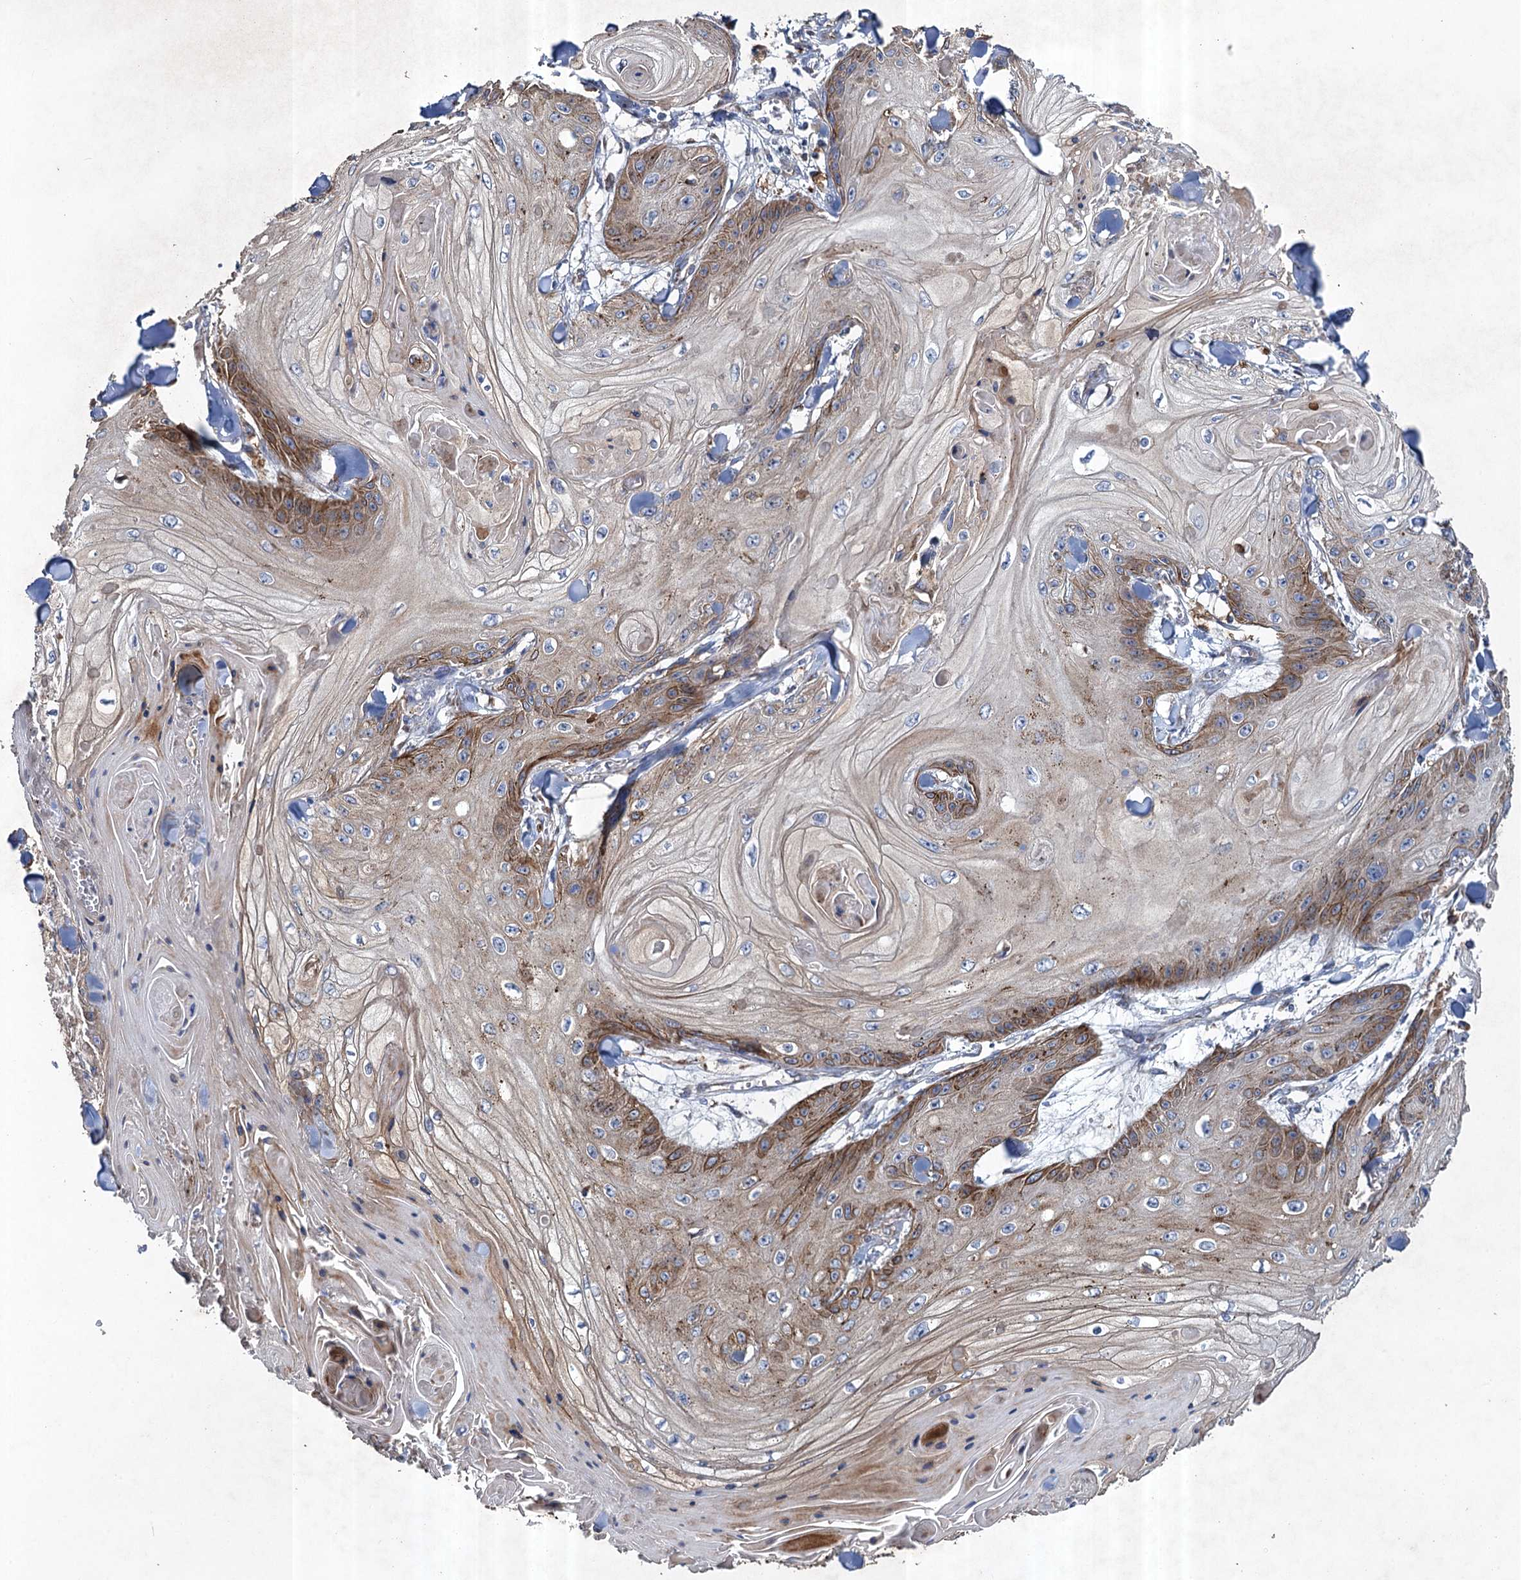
{"staining": {"intensity": "moderate", "quantity": "<25%", "location": "cytoplasmic/membranous"}, "tissue": "skin cancer", "cell_type": "Tumor cells", "image_type": "cancer", "snomed": [{"axis": "morphology", "description": "Squamous cell carcinoma, NOS"}, {"axis": "topography", "description": "Skin"}], "caption": "Tumor cells display low levels of moderate cytoplasmic/membranous positivity in about <25% of cells in skin cancer. (DAB (3,3'-diaminobenzidine) IHC with brightfield microscopy, high magnification).", "gene": "TXNDC11", "patient": {"sex": "male", "age": 74}}